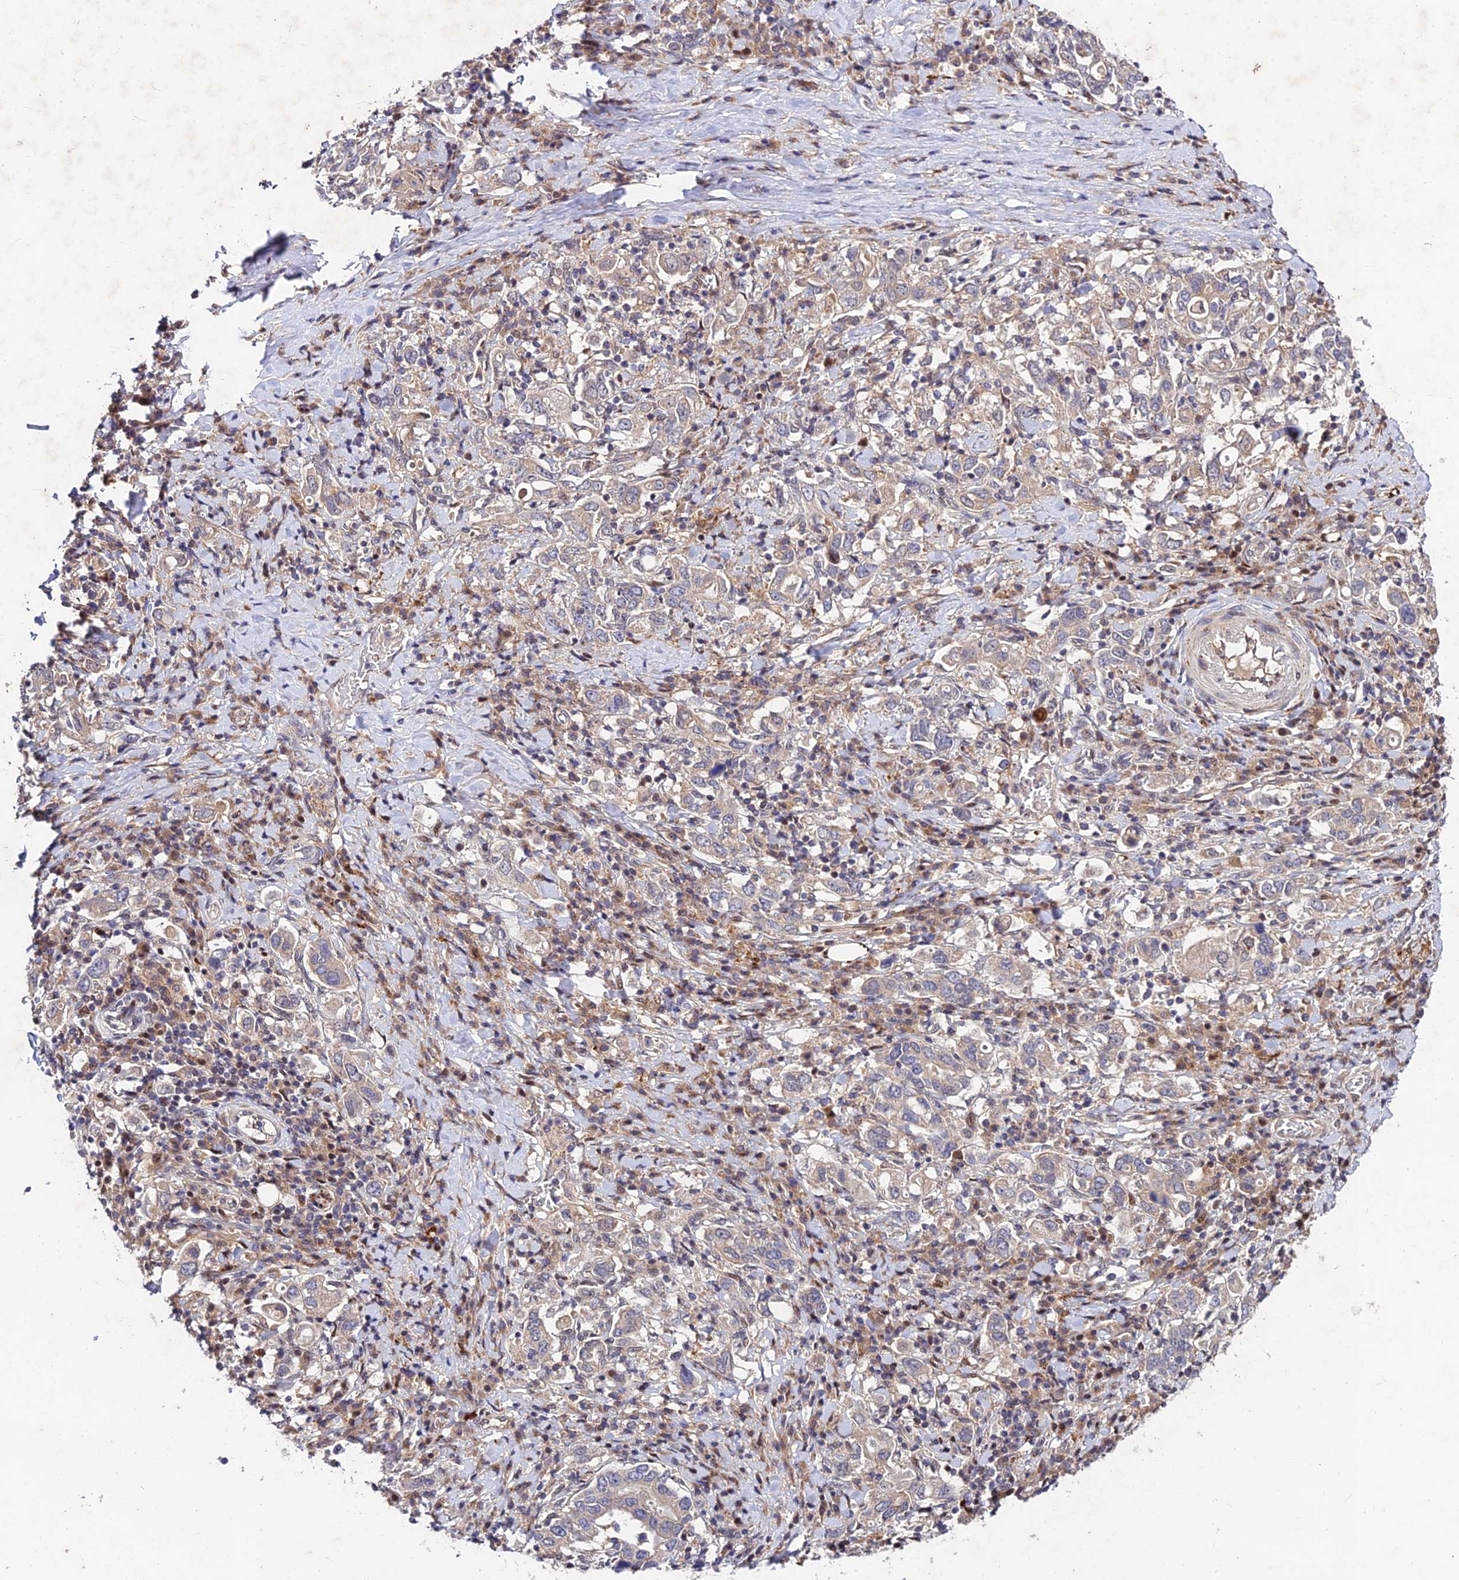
{"staining": {"intensity": "negative", "quantity": "none", "location": "none"}, "tissue": "stomach cancer", "cell_type": "Tumor cells", "image_type": "cancer", "snomed": [{"axis": "morphology", "description": "Adenocarcinoma, NOS"}, {"axis": "topography", "description": "Stomach, upper"}, {"axis": "topography", "description": "Stomach"}], "caption": "Stomach cancer stained for a protein using immunohistochemistry (IHC) exhibits no expression tumor cells.", "gene": "MKKS", "patient": {"sex": "male", "age": 62}}